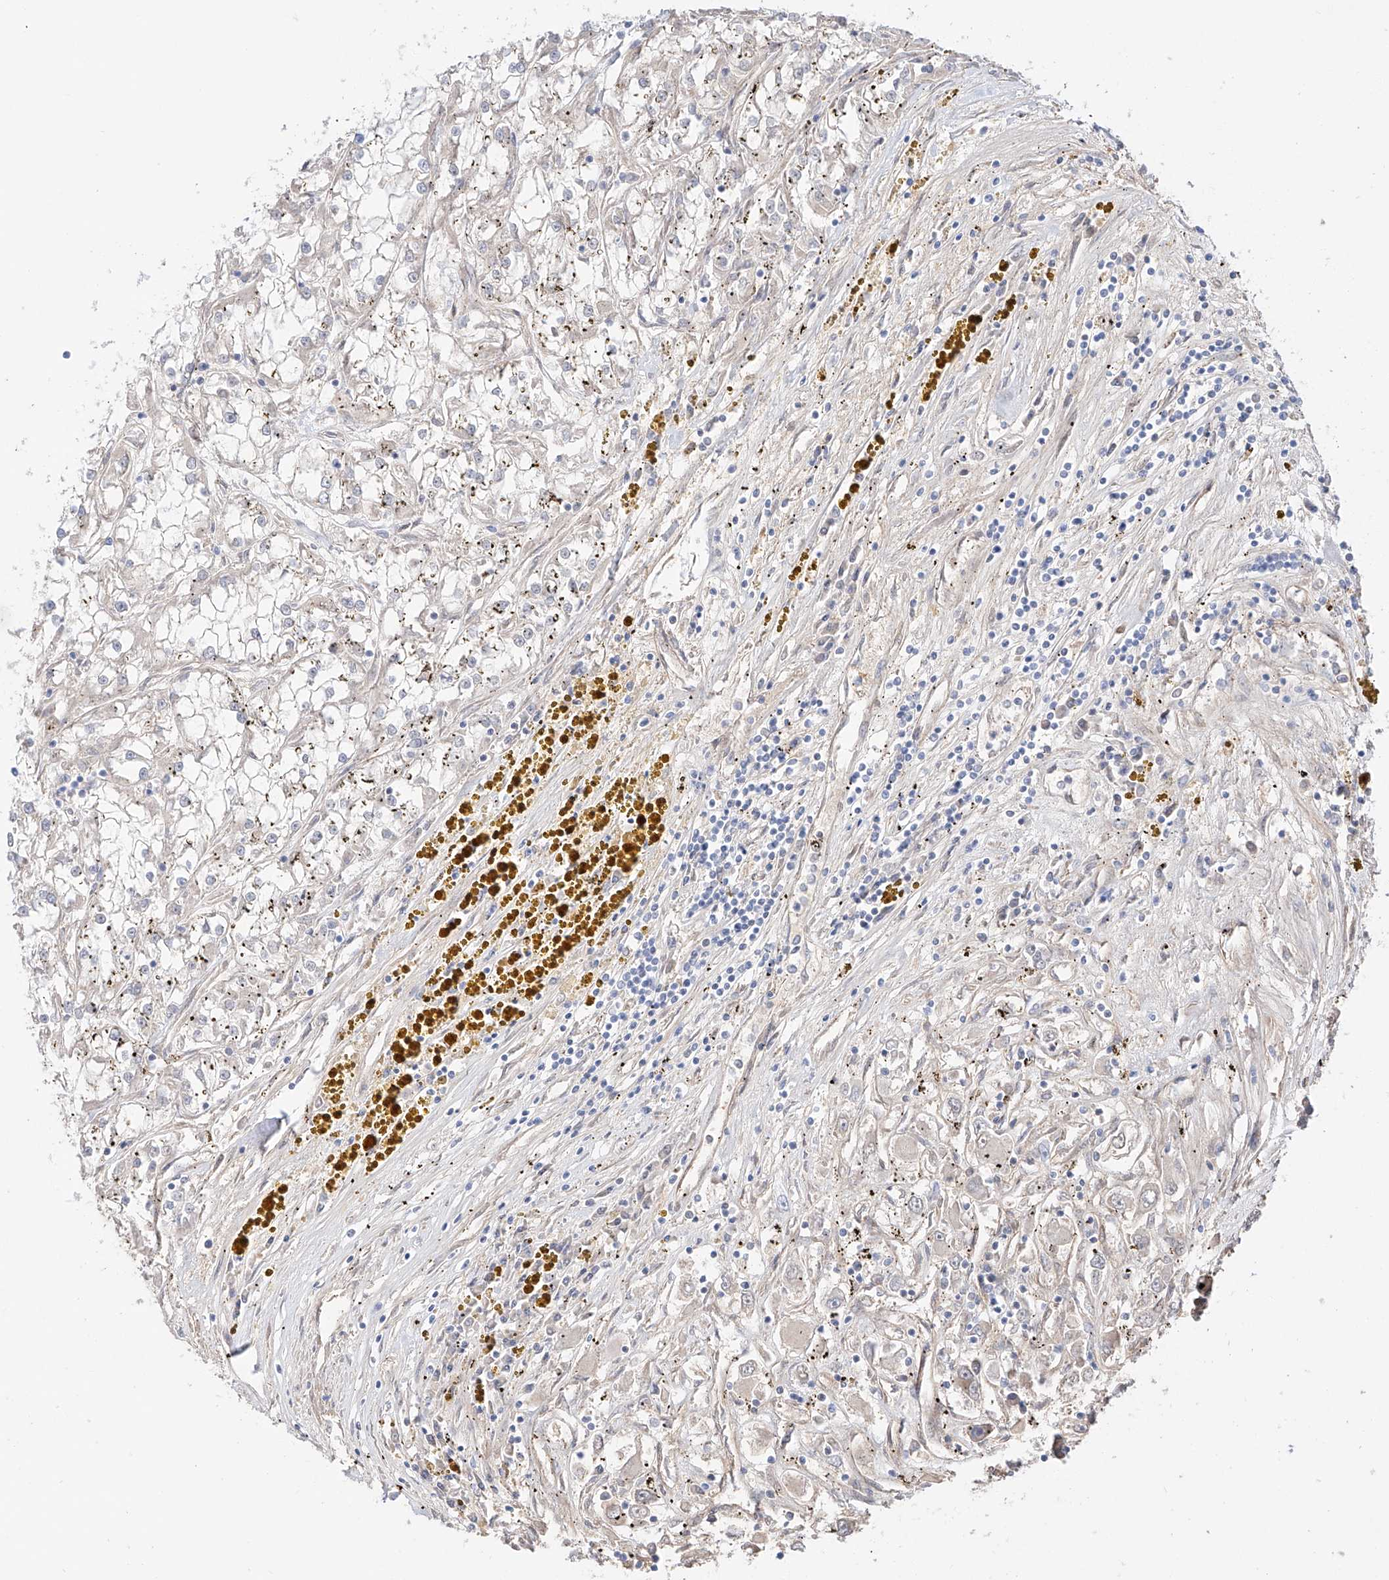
{"staining": {"intensity": "negative", "quantity": "none", "location": "none"}, "tissue": "renal cancer", "cell_type": "Tumor cells", "image_type": "cancer", "snomed": [{"axis": "morphology", "description": "Adenocarcinoma, NOS"}, {"axis": "topography", "description": "Kidney"}], "caption": "Immunohistochemistry (IHC) of human adenocarcinoma (renal) demonstrates no expression in tumor cells.", "gene": "PGGT1B", "patient": {"sex": "female", "age": 52}}